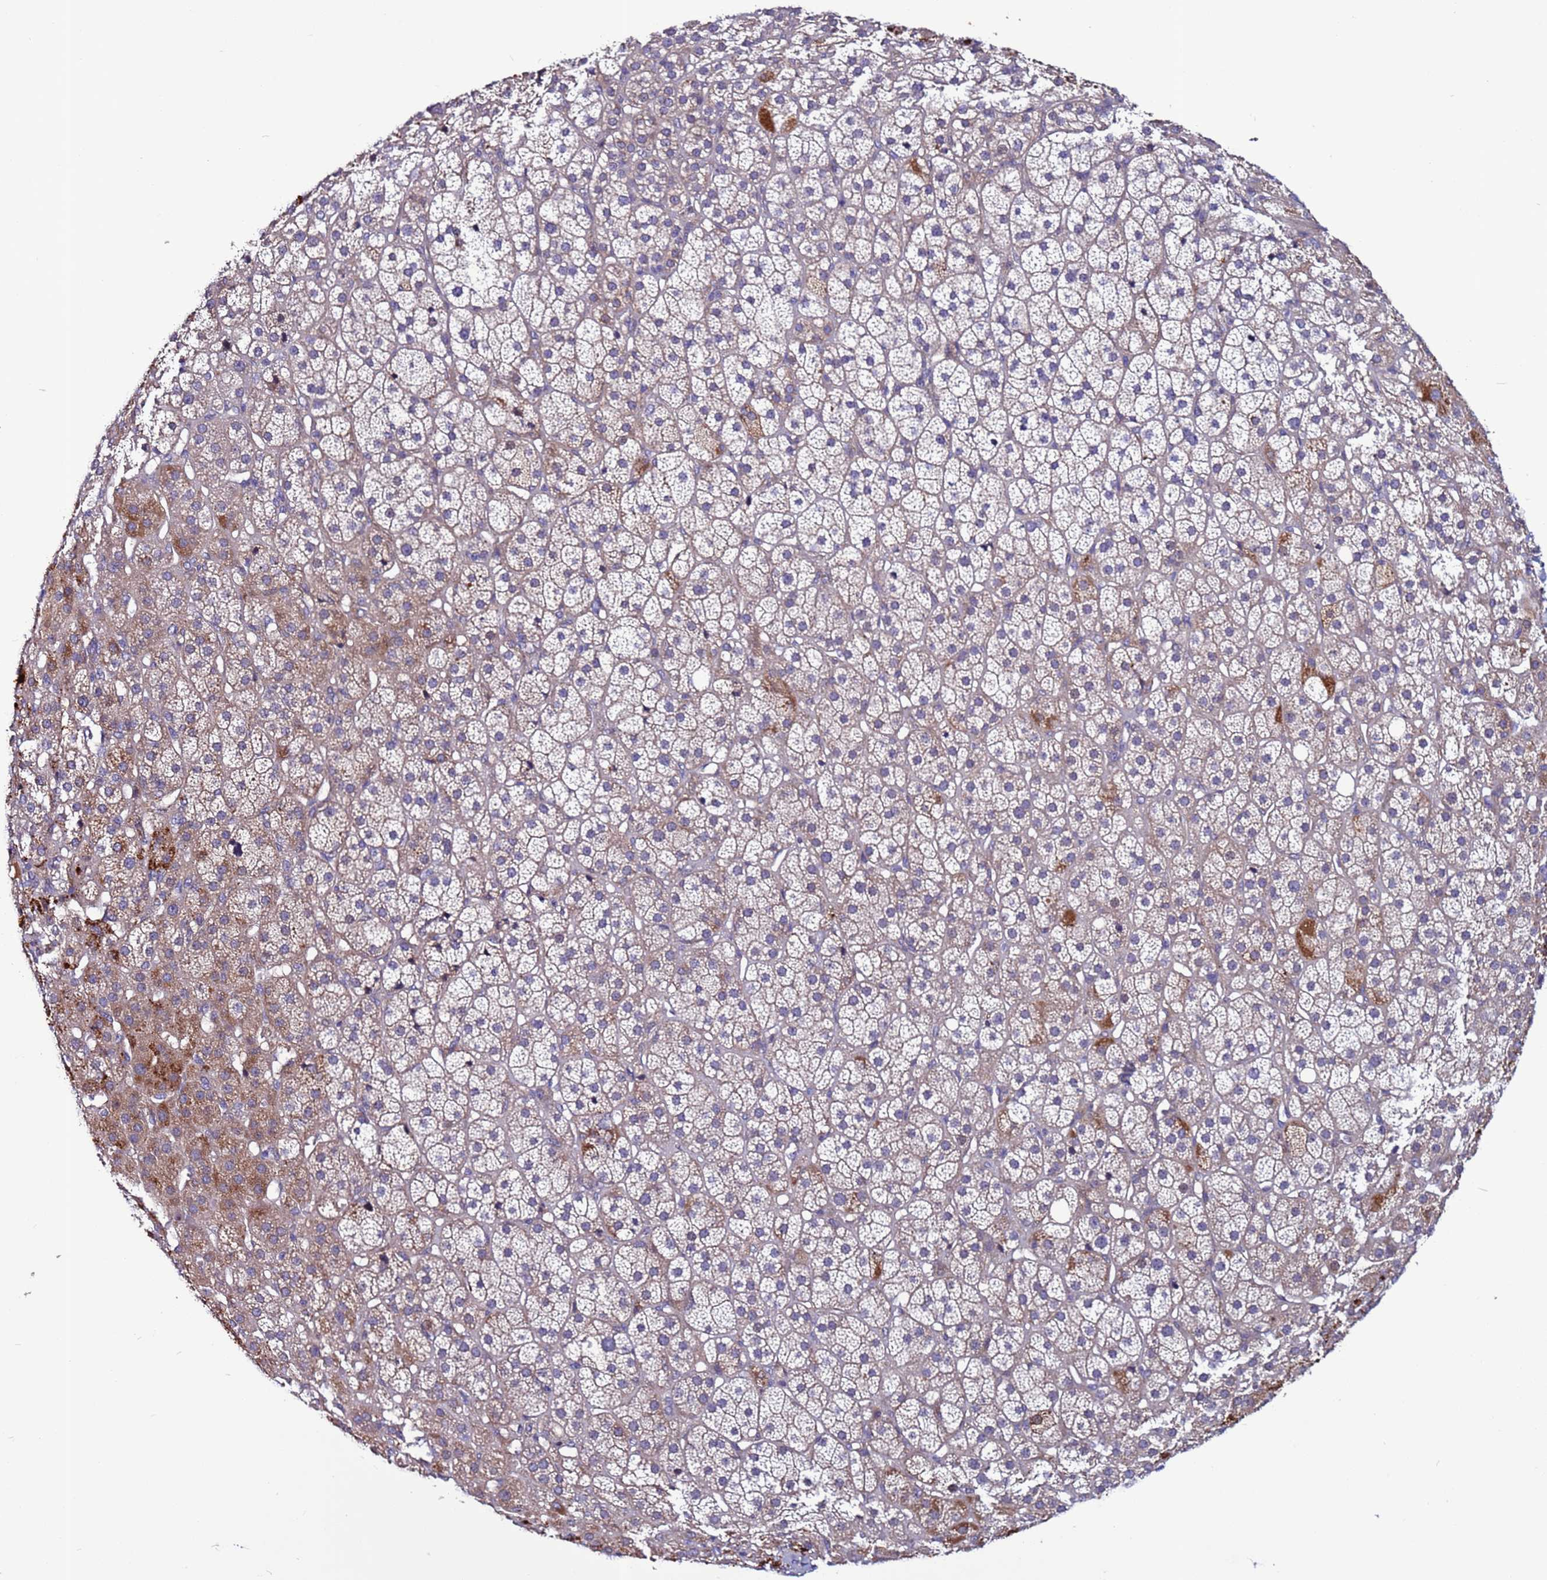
{"staining": {"intensity": "moderate", "quantity": "<25%", "location": "cytoplasmic/membranous"}, "tissue": "adrenal gland", "cell_type": "Glandular cells", "image_type": "normal", "snomed": [{"axis": "morphology", "description": "Normal tissue, NOS"}, {"axis": "topography", "description": "Adrenal gland"}], "caption": "This histopathology image exhibits immunohistochemistry staining of normal human adrenal gland, with low moderate cytoplasmic/membranous staining in approximately <25% of glandular cells.", "gene": "C8G", "patient": {"sex": "female", "age": 57}}